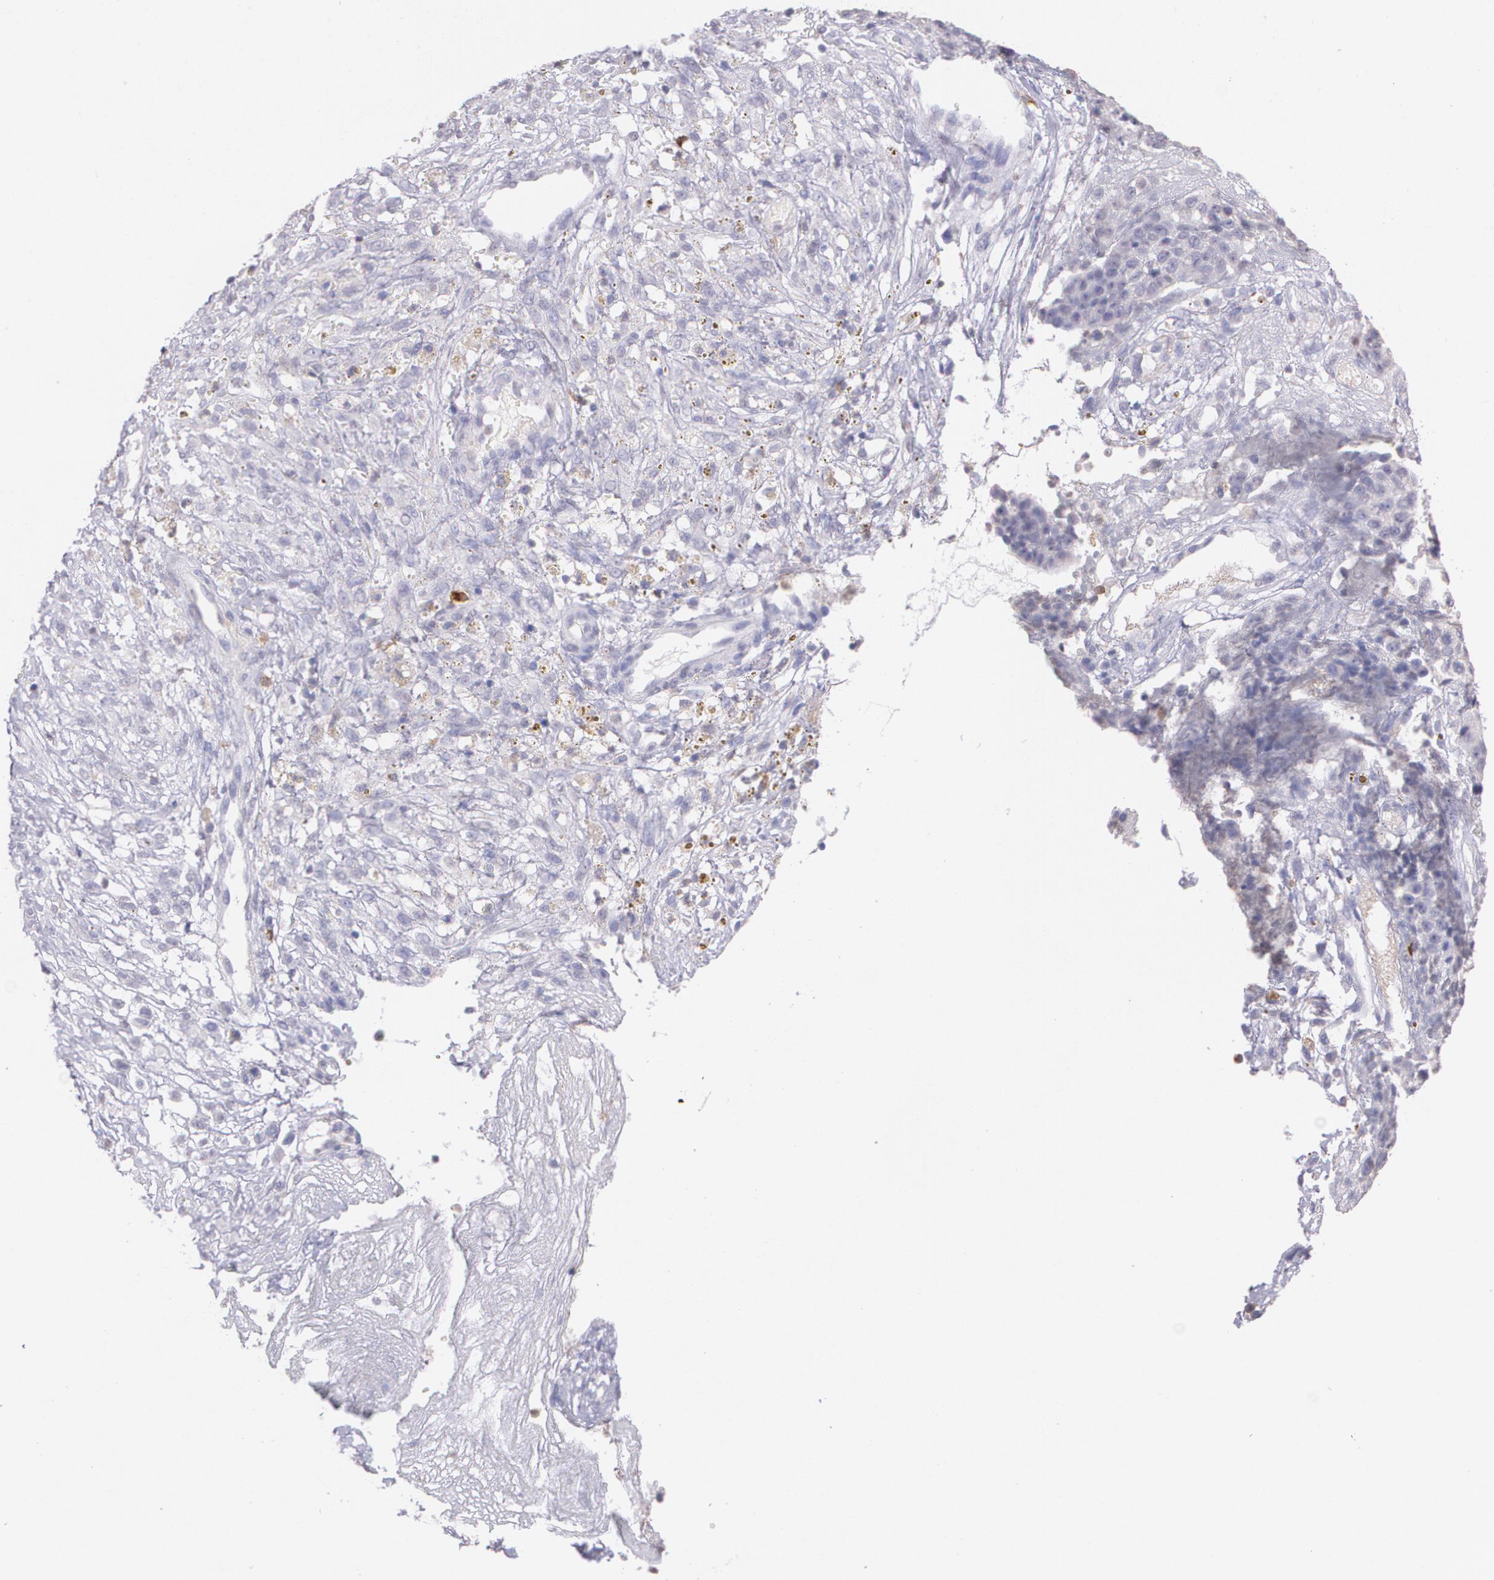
{"staining": {"intensity": "negative", "quantity": "none", "location": "none"}, "tissue": "ovarian cancer", "cell_type": "Tumor cells", "image_type": "cancer", "snomed": [{"axis": "morphology", "description": "Carcinoma, endometroid"}, {"axis": "topography", "description": "Ovary"}], "caption": "DAB immunohistochemical staining of human ovarian cancer demonstrates no significant staining in tumor cells. (DAB (3,3'-diaminobenzidine) immunohistochemistry (IHC) with hematoxylin counter stain).", "gene": "RTN1", "patient": {"sex": "female", "age": 42}}